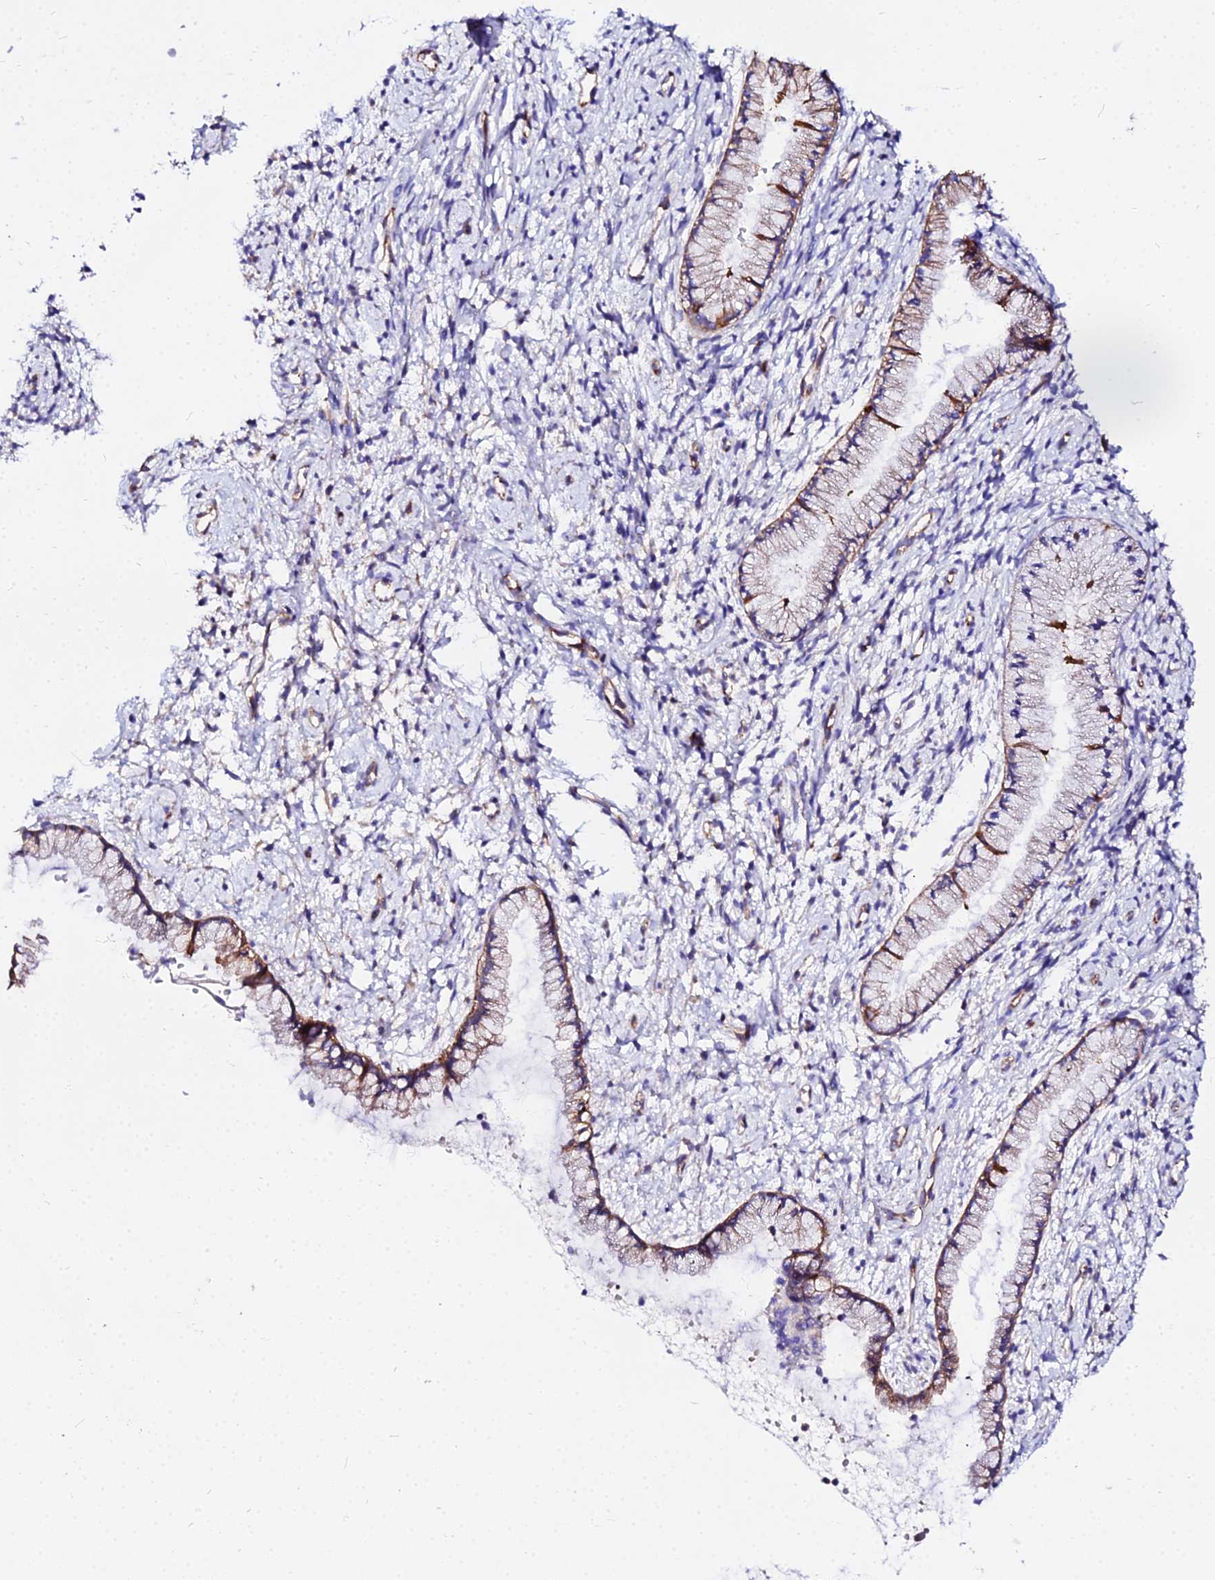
{"staining": {"intensity": "moderate", "quantity": ">75%", "location": "cytoplasmic/membranous"}, "tissue": "cervix", "cell_type": "Glandular cells", "image_type": "normal", "snomed": [{"axis": "morphology", "description": "Normal tissue, NOS"}, {"axis": "topography", "description": "Cervix"}], "caption": "A brown stain labels moderate cytoplasmic/membranous positivity of a protein in glandular cells of unremarkable human cervix.", "gene": "DAW1", "patient": {"sex": "female", "age": 57}}